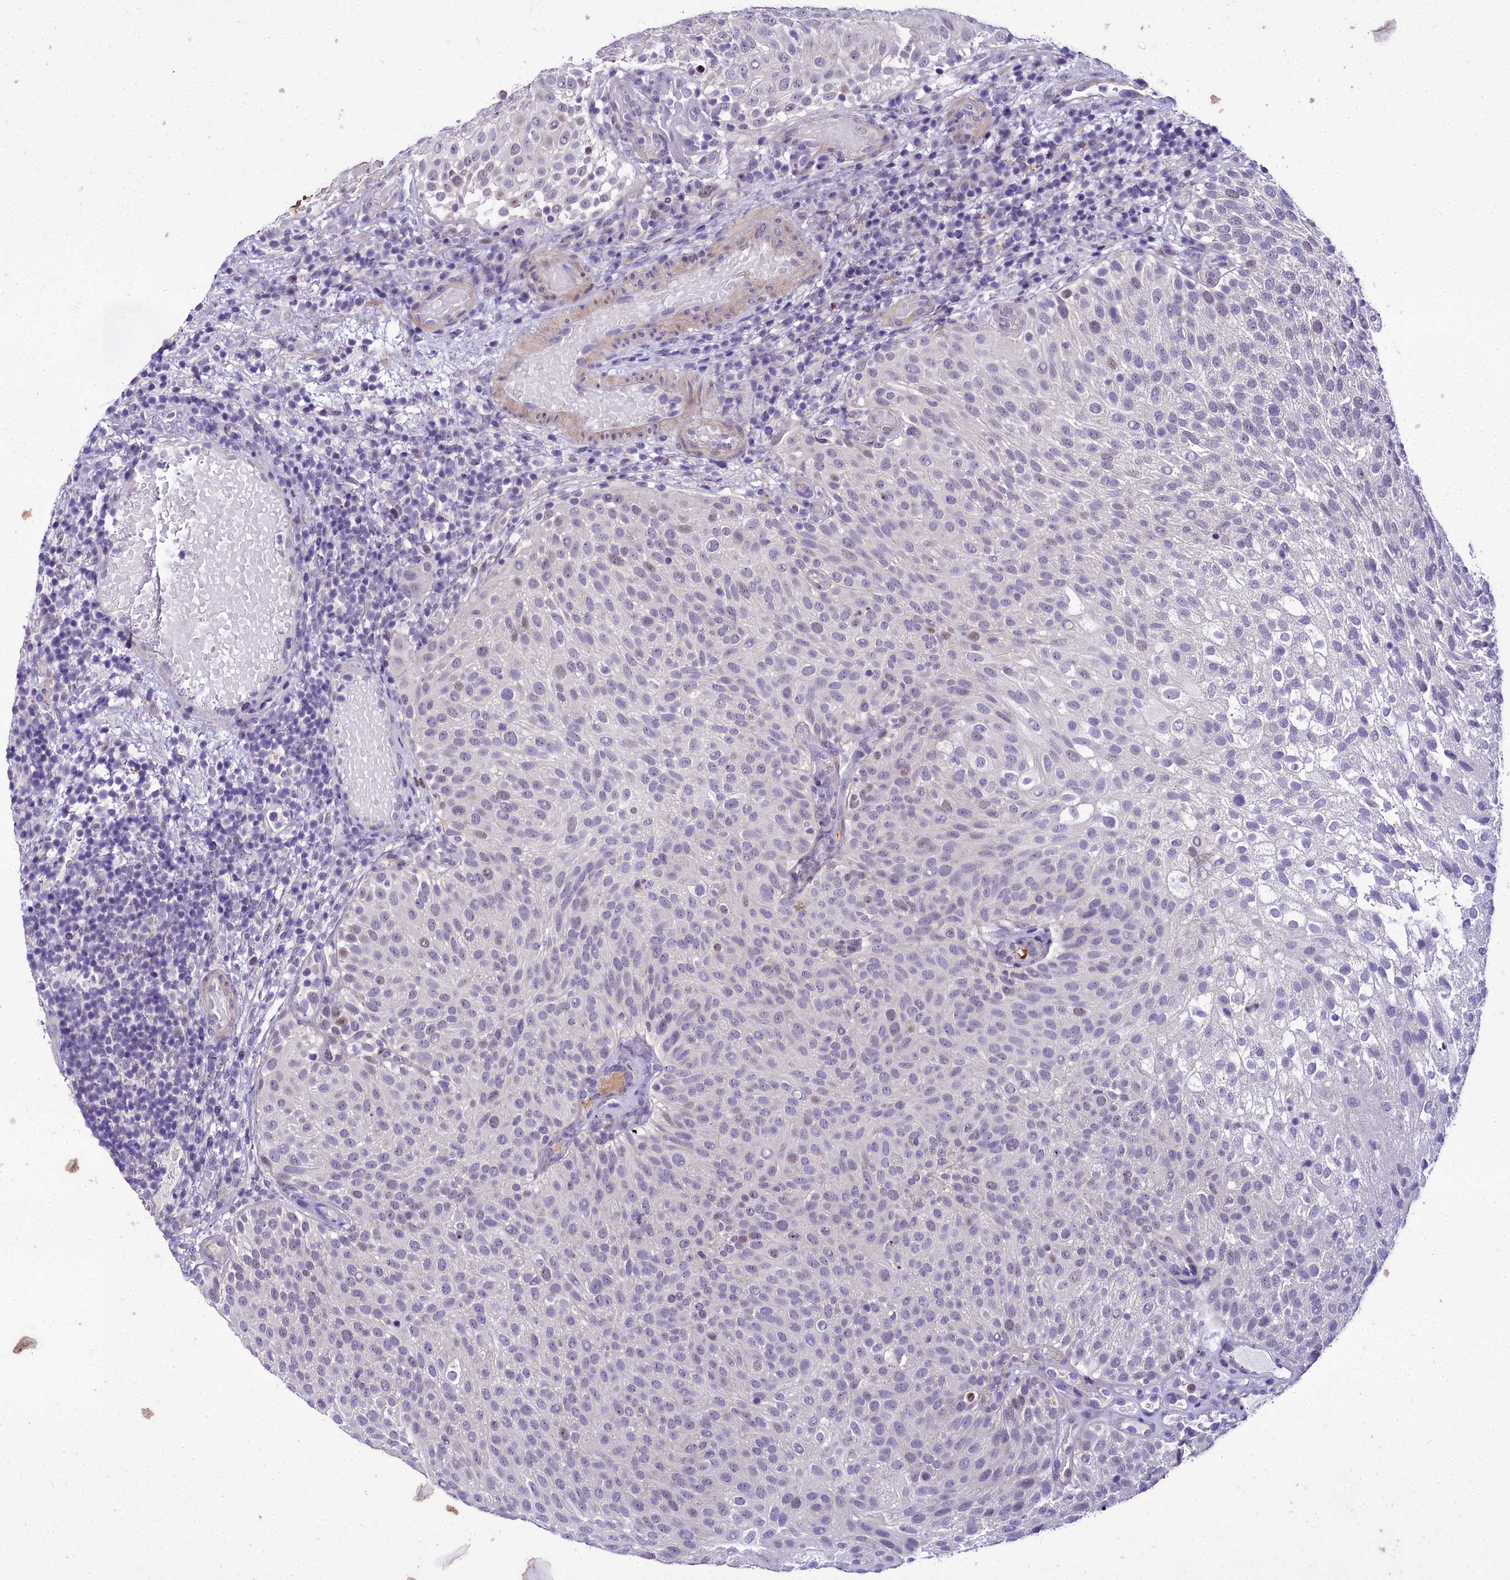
{"staining": {"intensity": "weak", "quantity": "<25%", "location": "nuclear"}, "tissue": "urothelial cancer", "cell_type": "Tumor cells", "image_type": "cancer", "snomed": [{"axis": "morphology", "description": "Urothelial carcinoma, Low grade"}, {"axis": "topography", "description": "Urinary bladder"}], "caption": "Human urothelial cancer stained for a protein using immunohistochemistry exhibits no expression in tumor cells.", "gene": "TRIML2", "patient": {"sex": "male", "age": 78}}